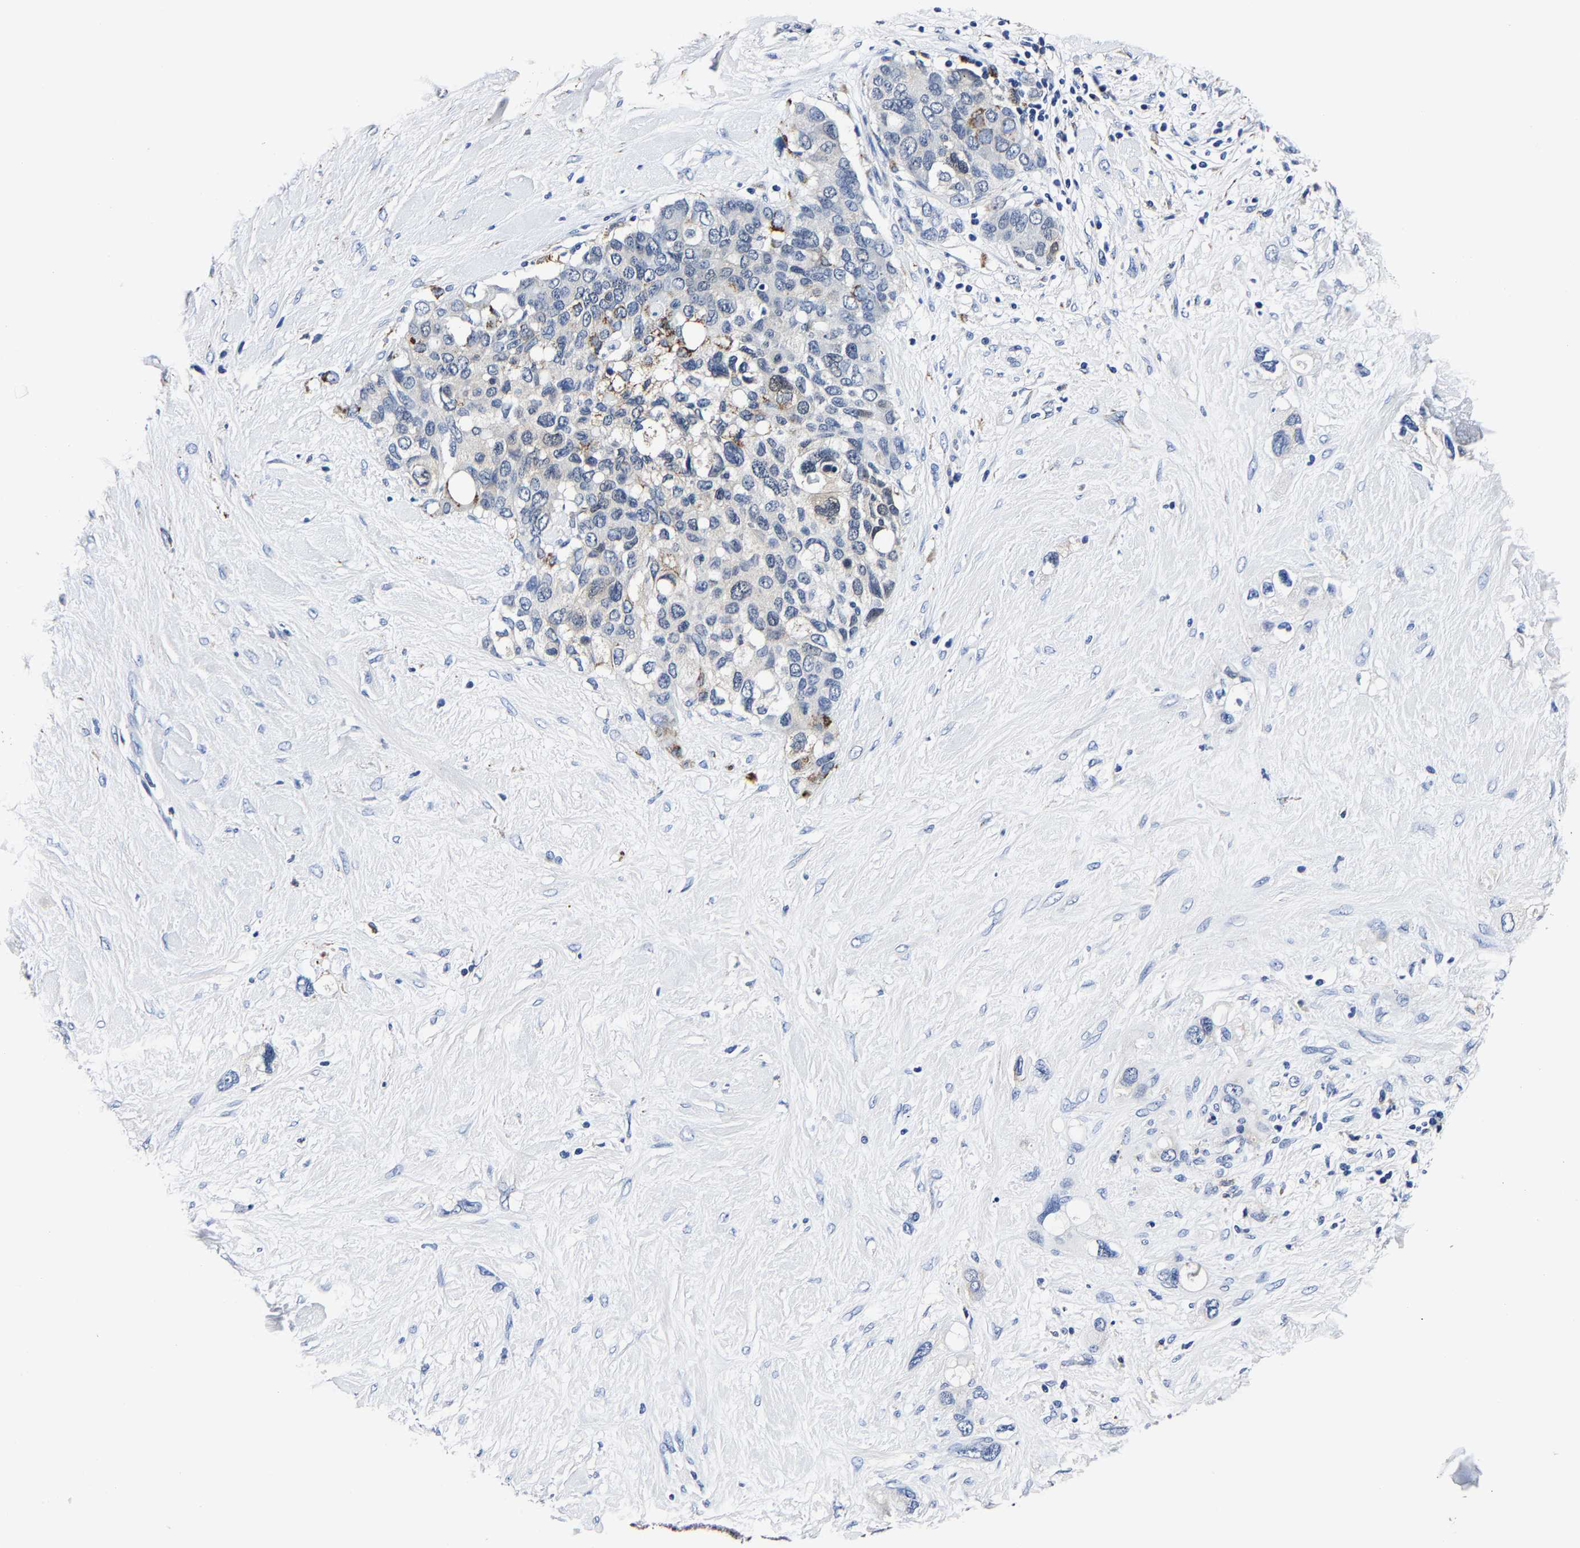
{"staining": {"intensity": "moderate", "quantity": "<25%", "location": "cytoplasmic/membranous"}, "tissue": "pancreatic cancer", "cell_type": "Tumor cells", "image_type": "cancer", "snomed": [{"axis": "morphology", "description": "Adenocarcinoma, NOS"}, {"axis": "topography", "description": "Pancreas"}], "caption": "Tumor cells exhibit low levels of moderate cytoplasmic/membranous staining in approximately <25% of cells in human pancreatic cancer. (DAB = brown stain, brightfield microscopy at high magnification).", "gene": "PSPH", "patient": {"sex": "female", "age": 56}}